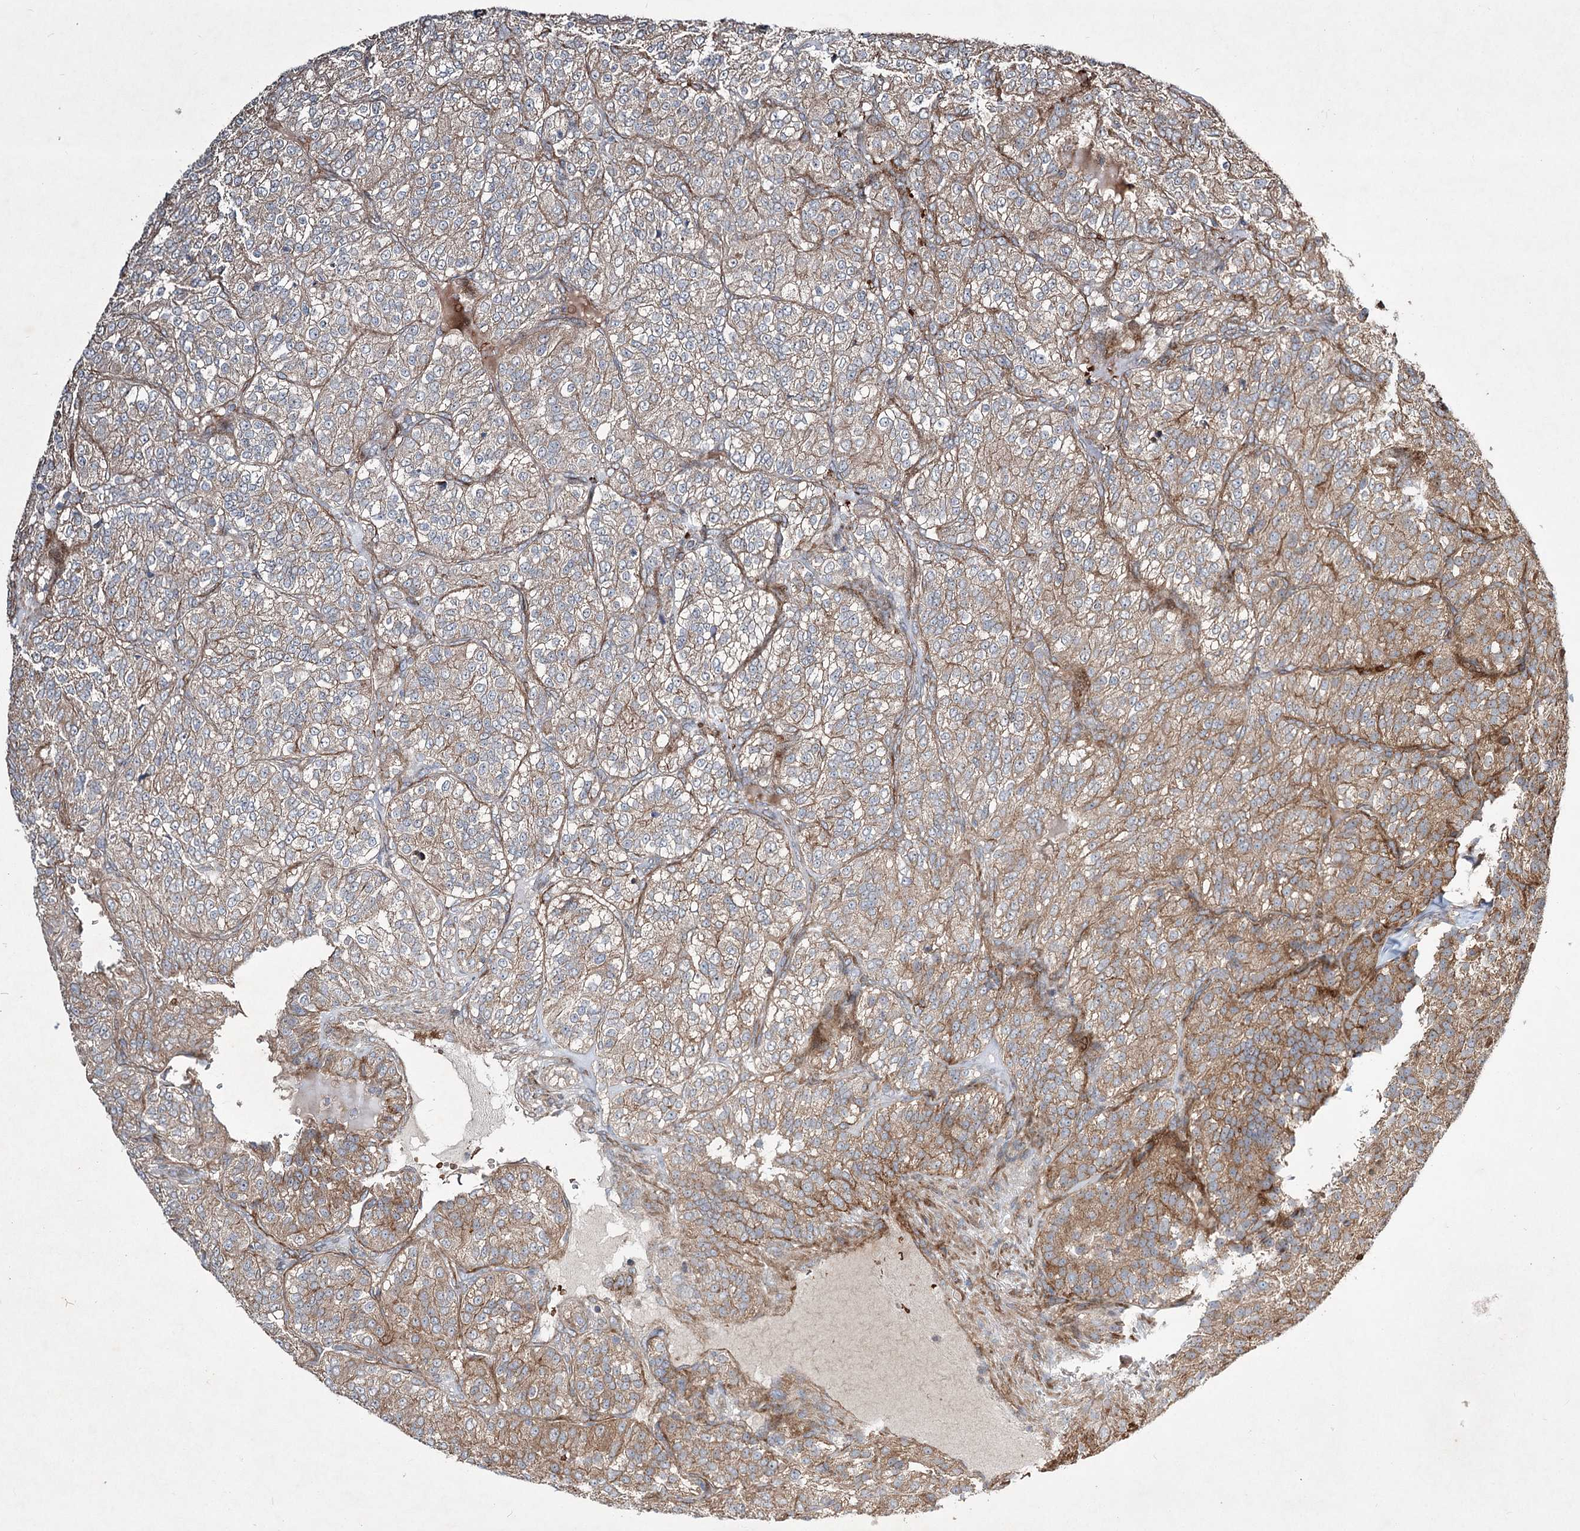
{"staining": {"intensity": "moderate", "quantity": ">75%", "location": "cytoplasmic/membranous"}, "tissue": "renal cancer", "cell_type": "Tumor cells", "image_type": "cancer", "snomed": [{"axis": "morphology", "description": "Adenocarcinoma, NOS"}, {"axis": "topography", "description": "Kidney"}], "caption": "Renal adenocarcinoma stained for a protein displays moderate cytoplasmic/membranous positivity in tumor cells.", "gene": "SERINC5", "patient": {"sex": "female", "age": 63}}